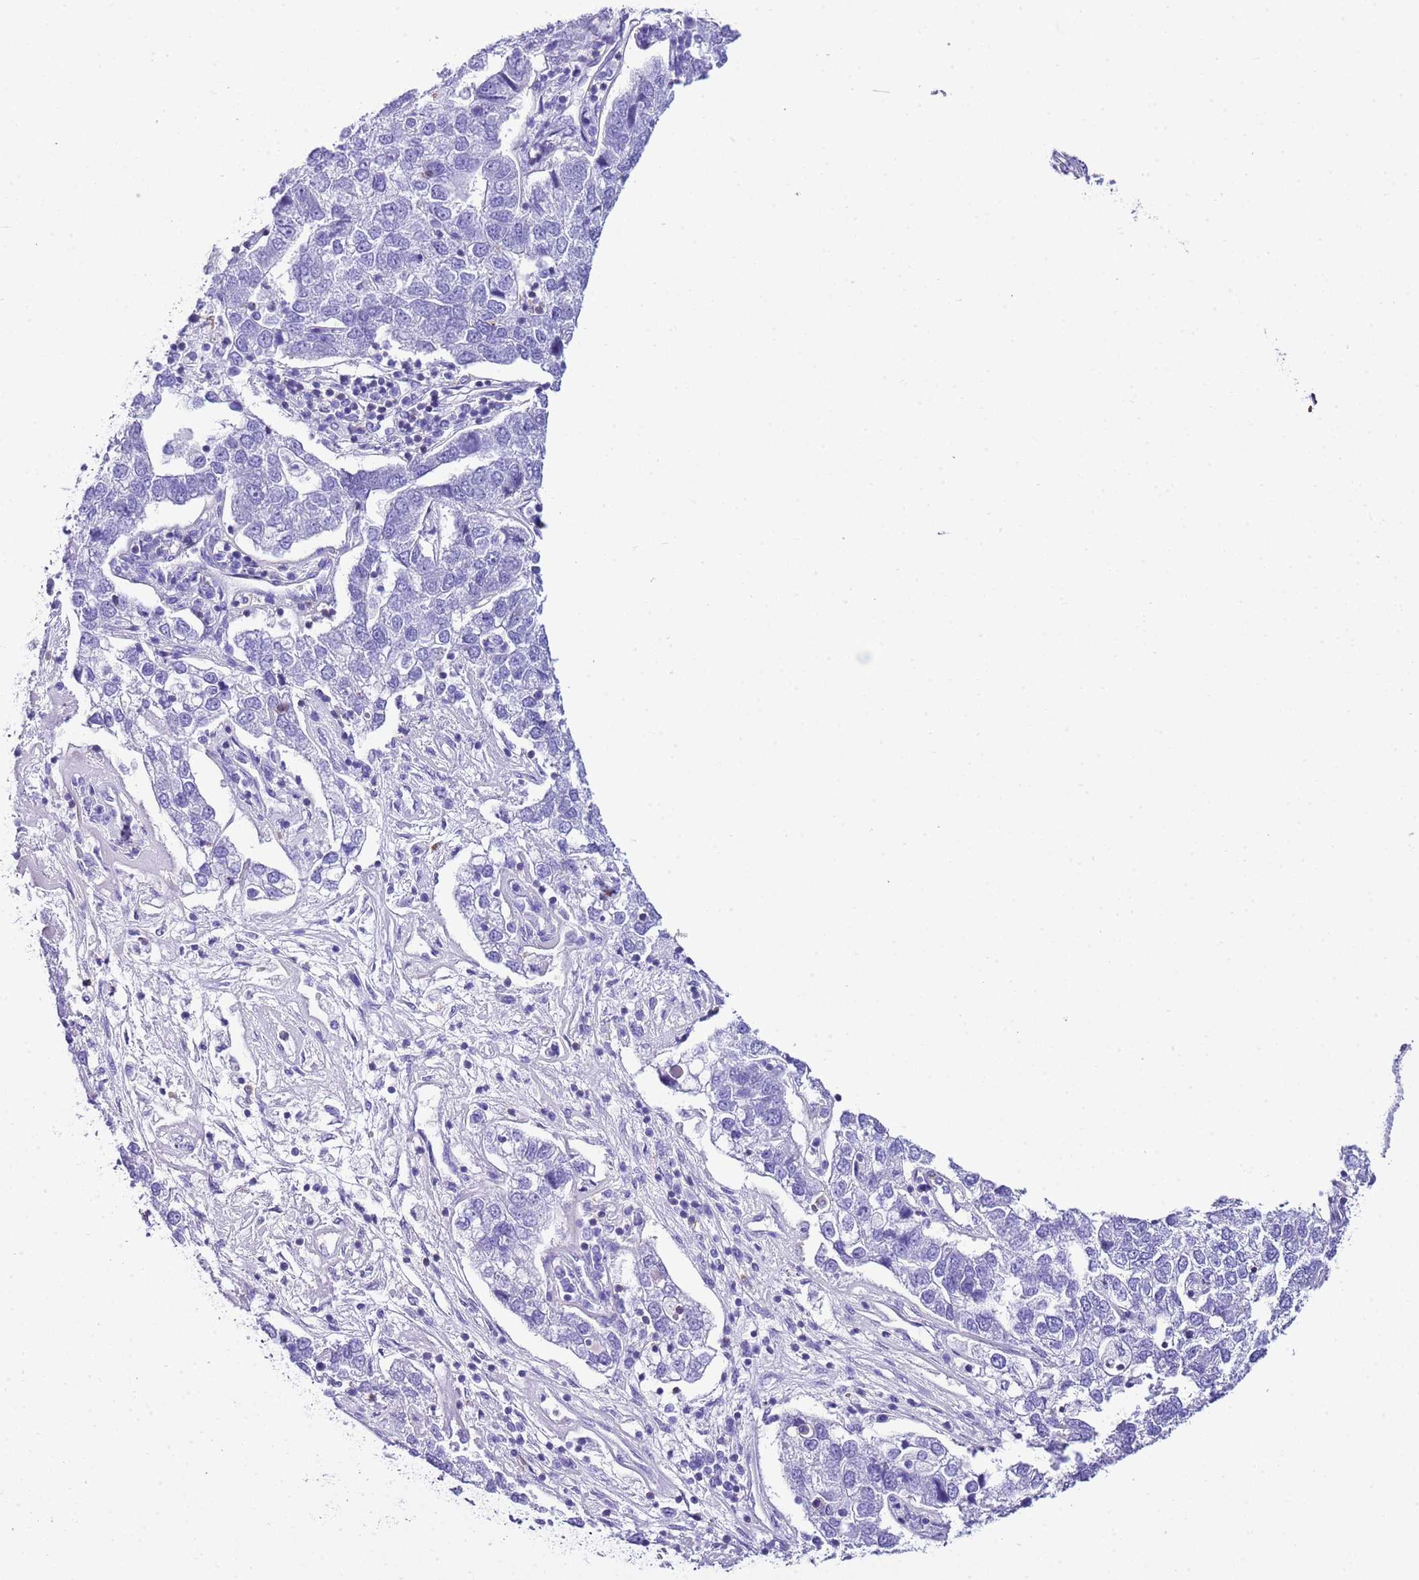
{"staining": {"intensity": "negative", "quantity": "none", "location": "none"}, "tissue": "pancreatic cancer", "cell_type": "Tumor cells", "image_type": "cancer", "snomed": [{"axis": "morphology", "description": "Adenocarcinoma, NOS"}, {"axis": "topography", "description": "Pancreas"}], "caption": "The micrograph exhibits no significant staining in tumor cells of pancreatic cancer (adenocarcinoma).", "gene": "CNN2", "patient": {"sex": "female", "age": 61}}